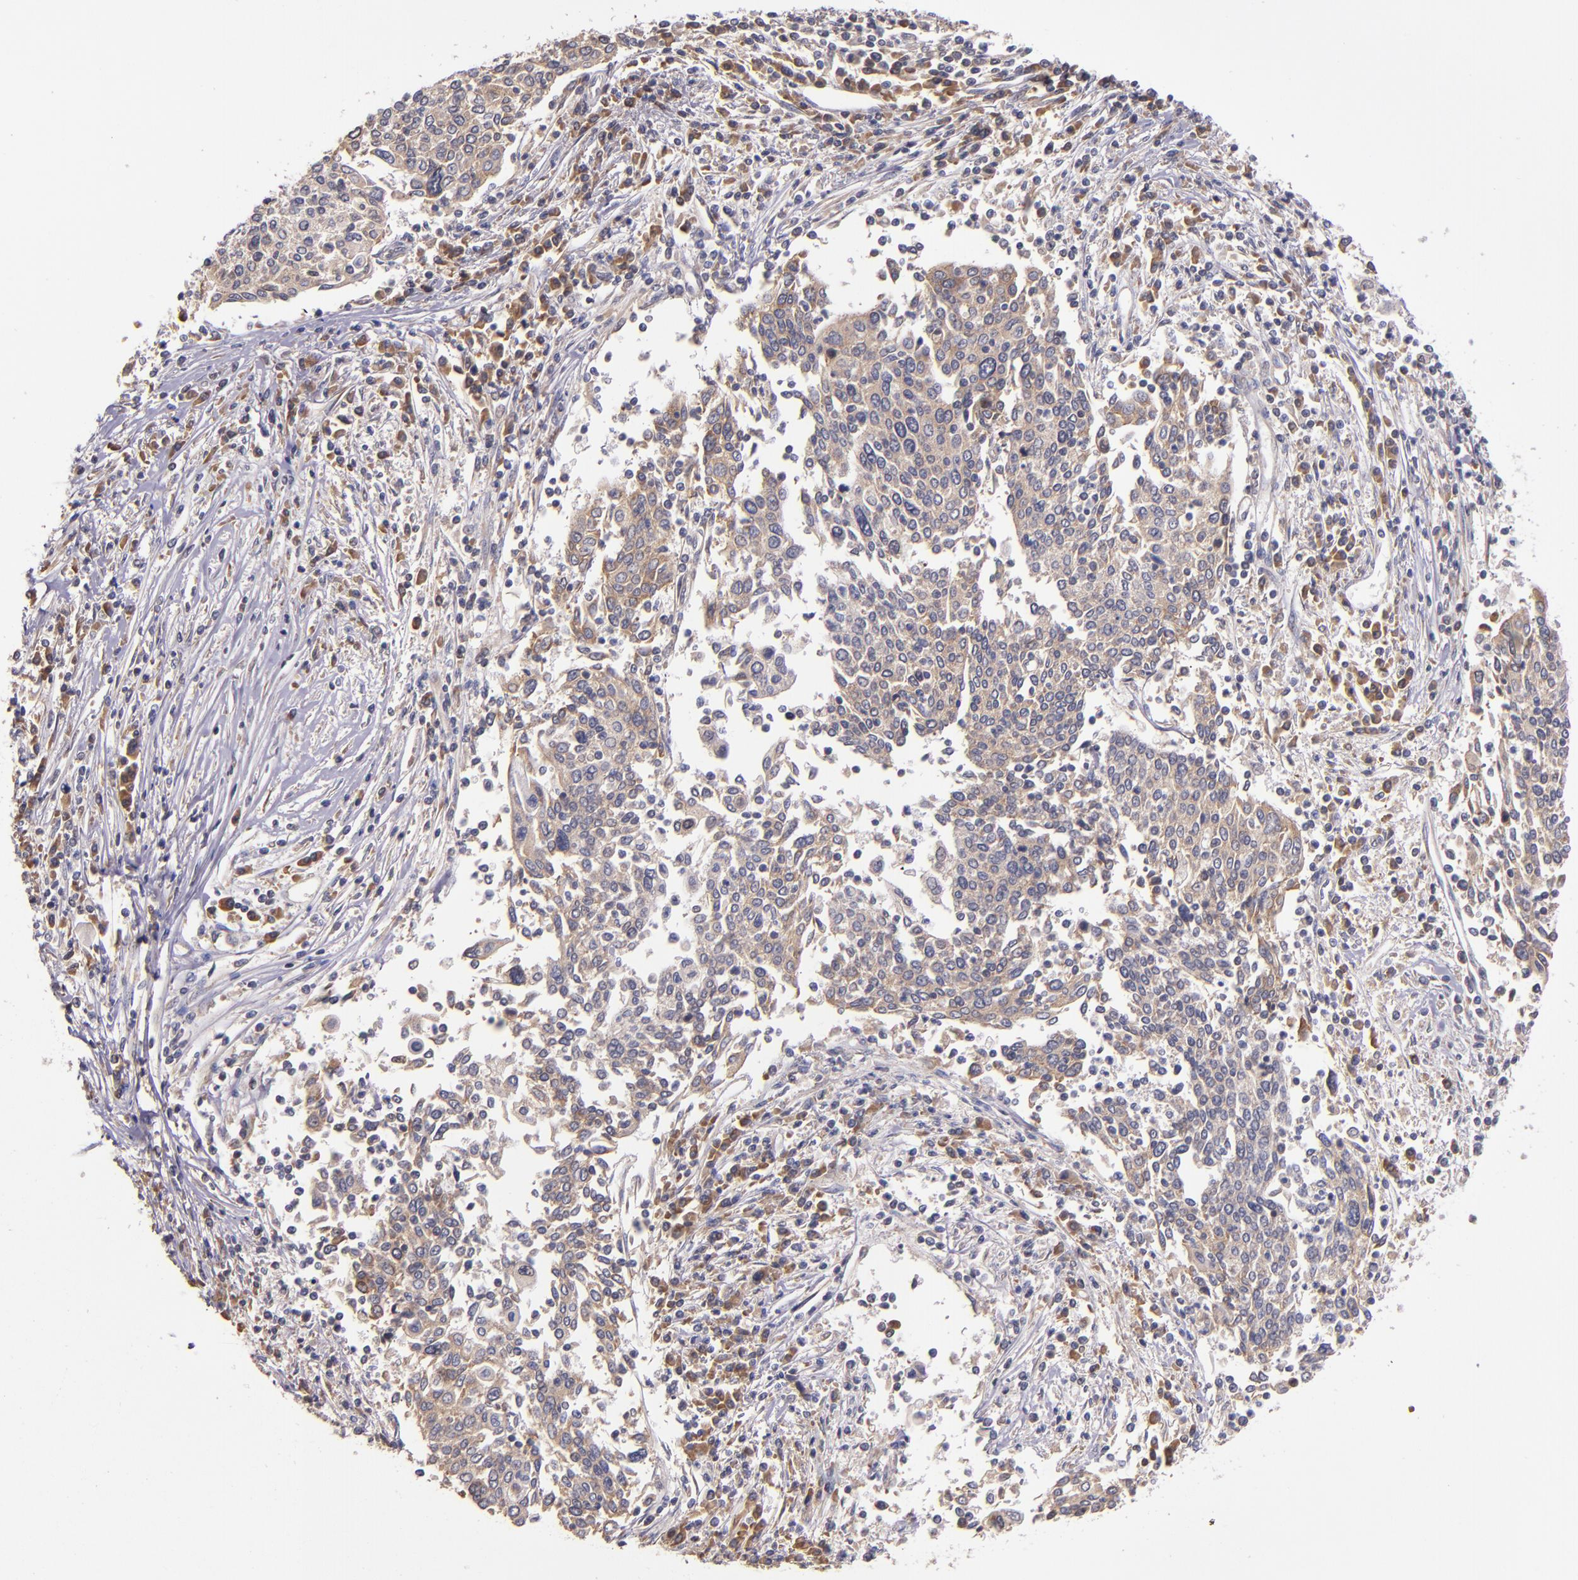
{"staining": {"intensity": "moderate", "quantity": ">75%", "location": "cytoplasmic/membranous"}, "tissue": "cervical cancer", "cell_type": "Tumor cells", "image_type": "cancer", "snomed": [{"axis": "morphology", "description": "Squamous cell carcinoma, NOS"}, {"axis": "topography", "description": "Cervix"}], "caption": "Human squamous cell carcinoma (cervical) stained for a protein (brown) displays moderate cytoplasmic/membranous positive staining in approximately >75% of tumor cells.", "gene": "EIF4ENIF1", "patient": {"sex": "female", "age": 40}}